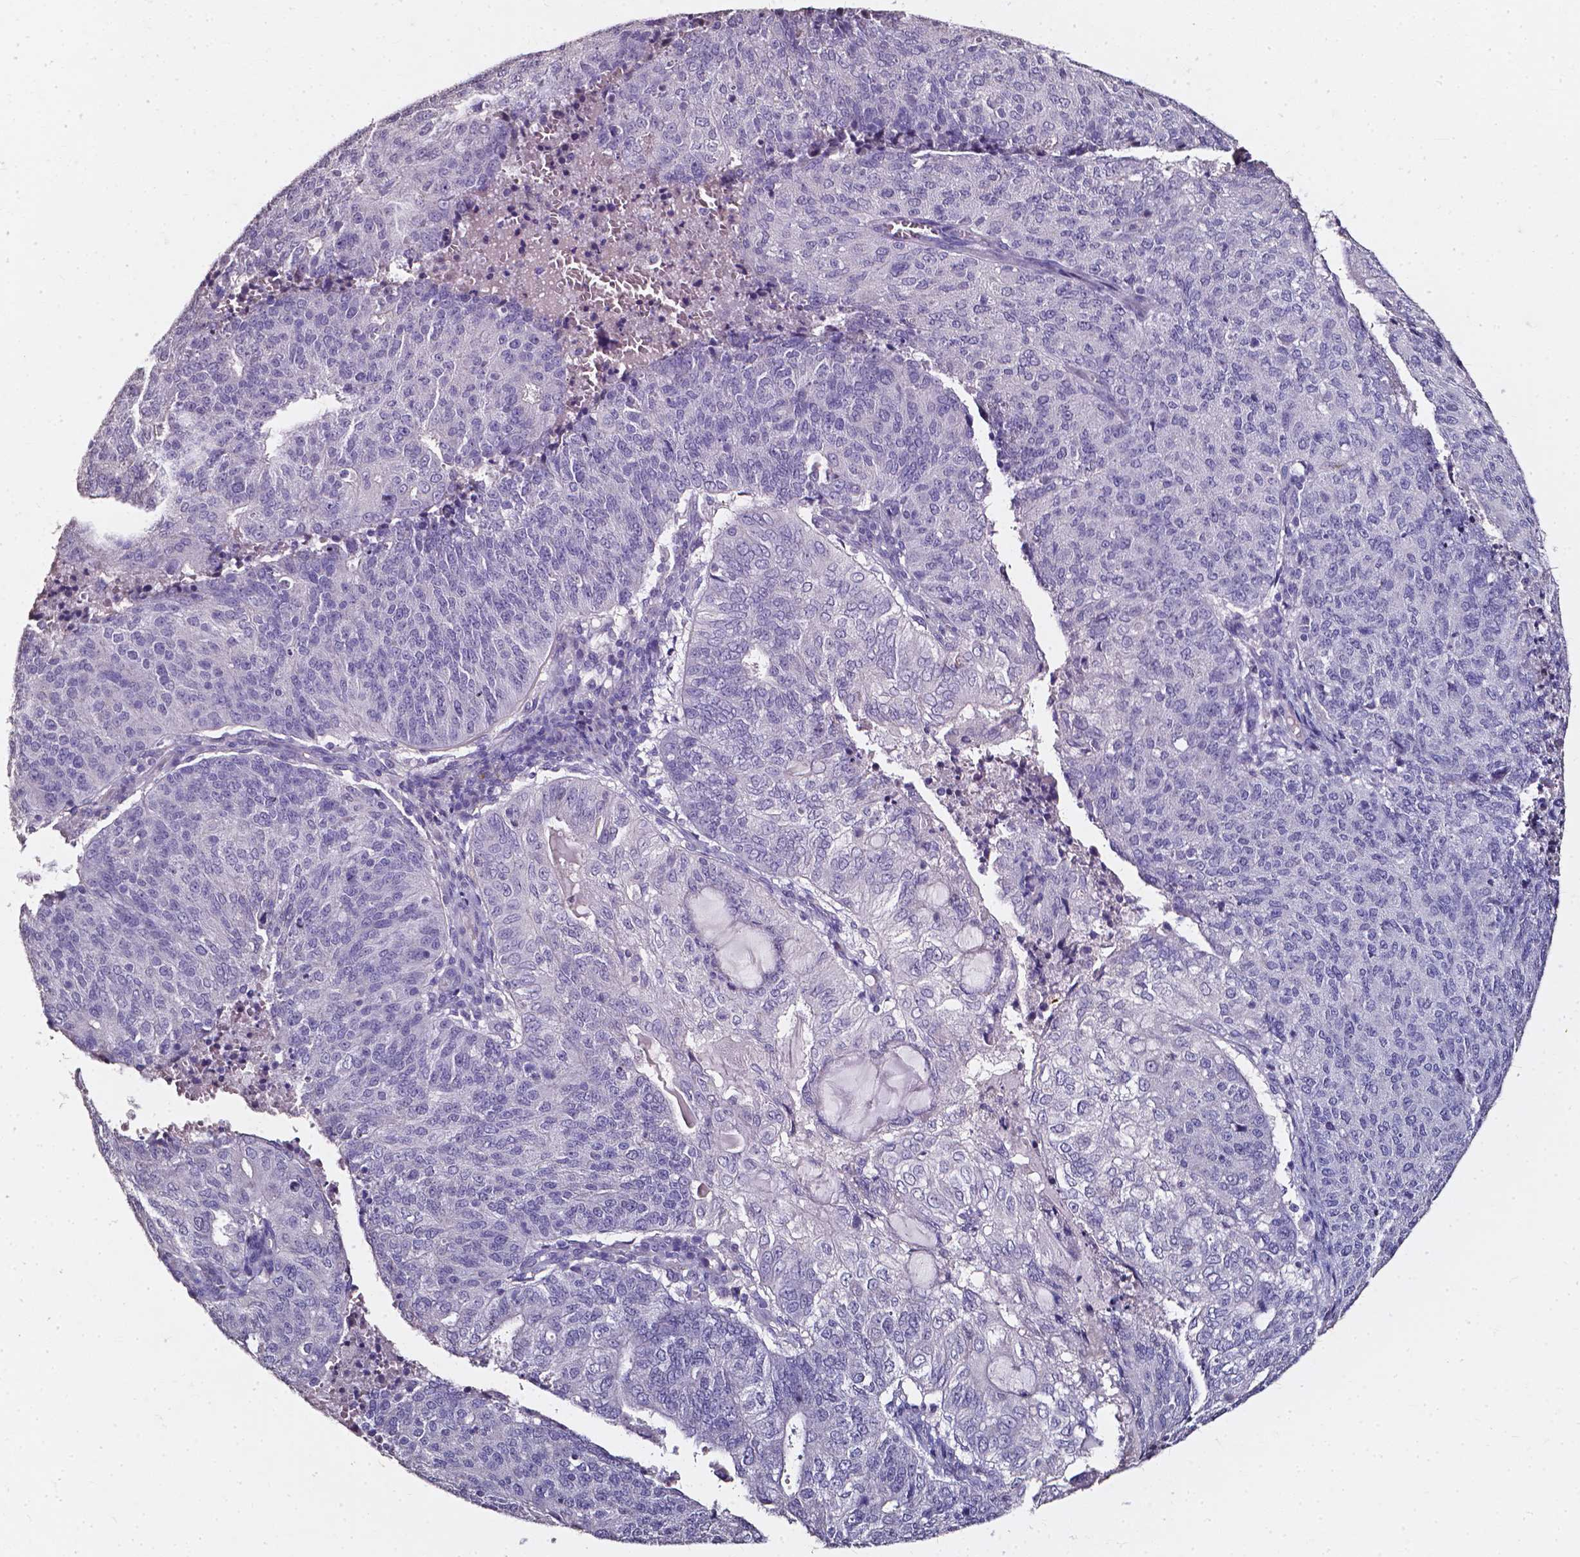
{"staining": {"intensity": "negative", "quantity": "none", "location": "none"}, "tissue": "endometrial cancer", "cell_type": "Tumor cells", "image_type": "cancer", "snomed": [{"axis": "morphology", "description": "Adenocarcinoma, NOS"}, {"axis": "topography", "description": "Endometrium"}], "caption": "A high-resolution micrograph shows IHC staining of endometrial adenocarcinoma, which displays no significant staining in tumor cells. (DAB immunohistochemistry (IHC) visualized using brightfield microscopy, high magnification).", "gene": "AKR1B10", "patient": {"sex": "female", "age": 82}}